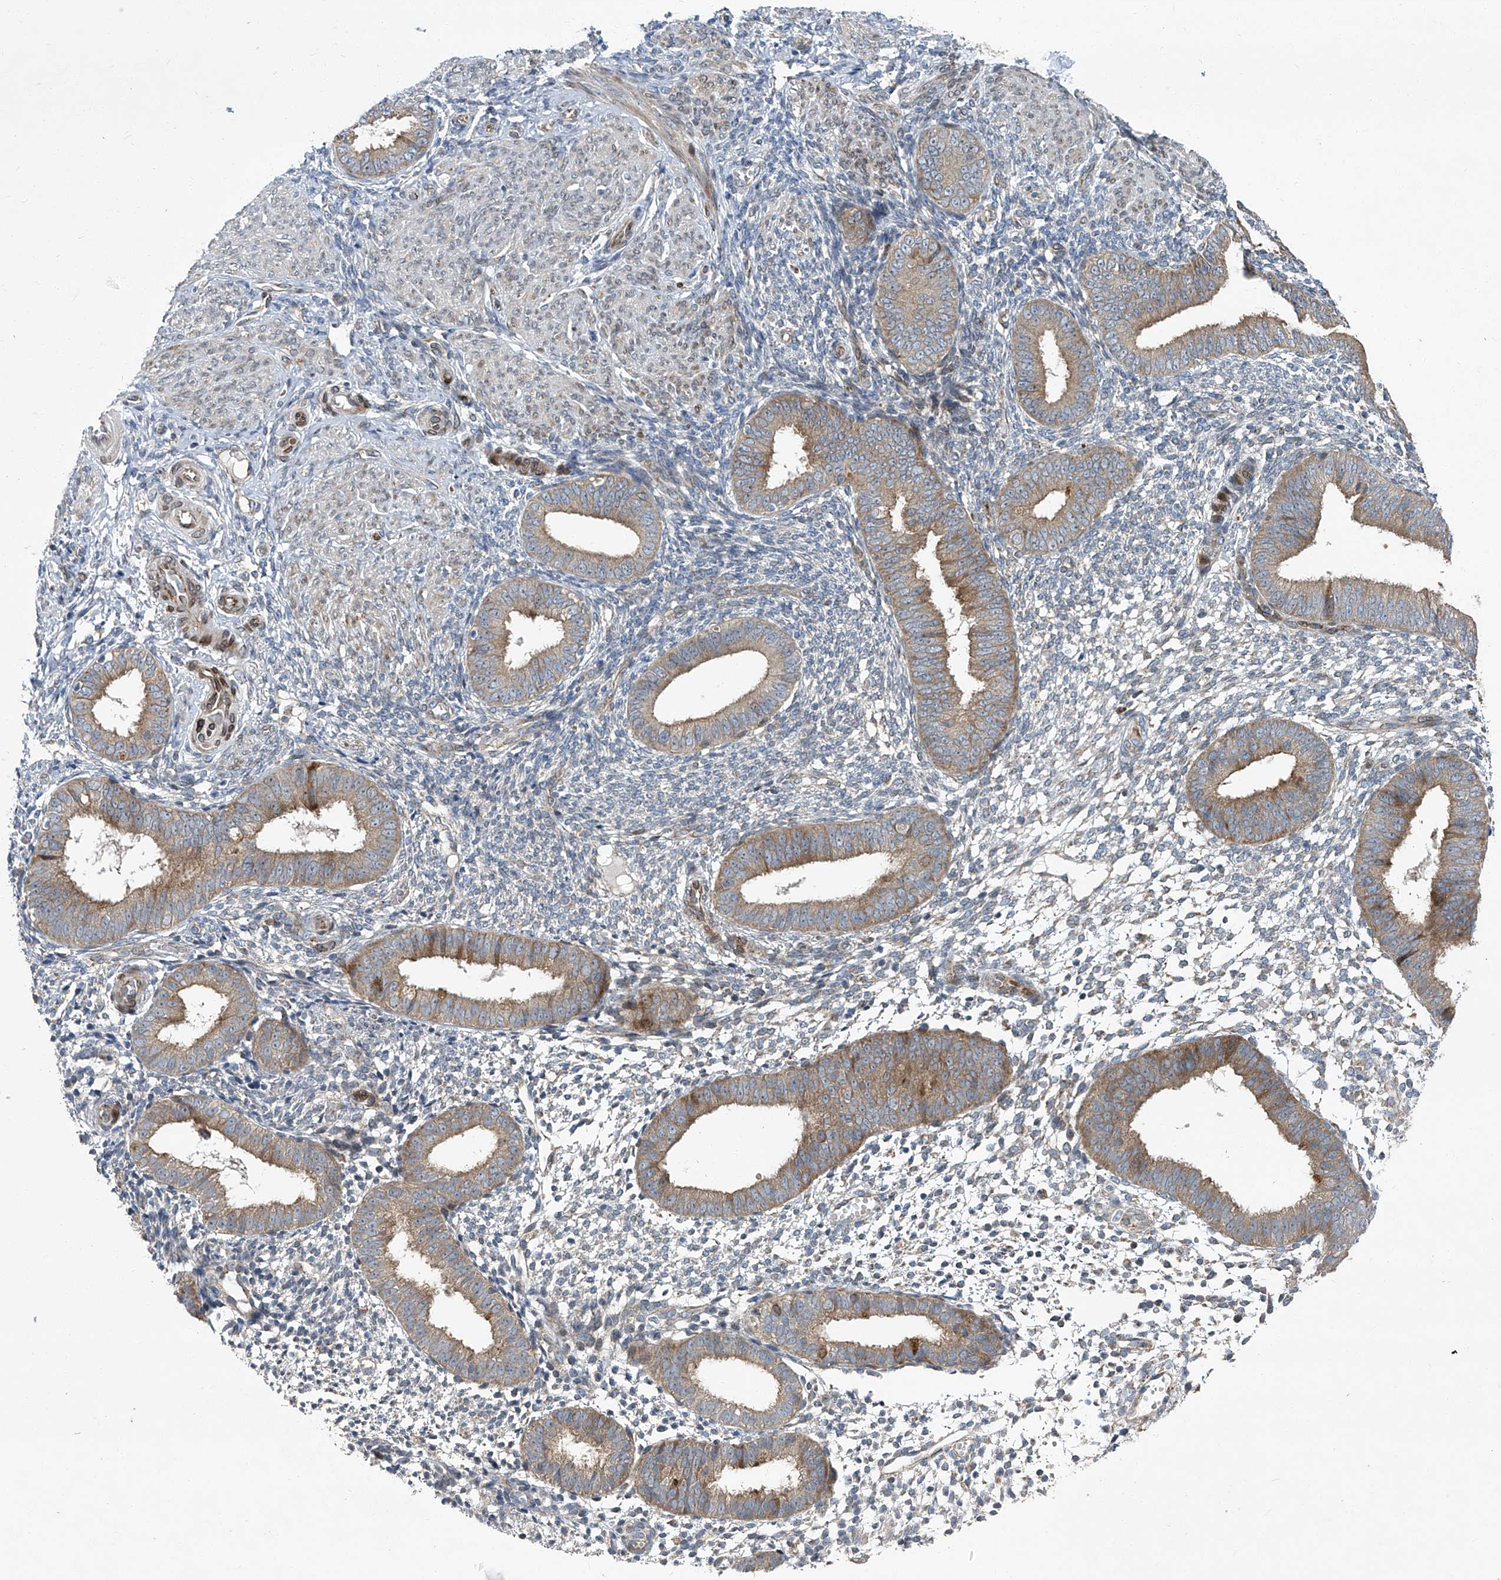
{"staining": {"intensity": "negative", "quantity": "none", "location": "none"}, "tissue": "endometrium", "cell_type": "Cells in endometrial stroma", "image_type": "normal", "snomed": [{"axis": "morphology", "description": "Normal tissue, NOS"}, {"axis": "topography", "description": "Uterus"}, {"axis": "topography", "description": "Endometrium"}], "caption": "Immunohistochemistry (IHC) of benign human endometrium exhibits no expression in cells in endometrial stroma.", "gene": "GPR132", "patient": {"sex": "female", "age": 48}}